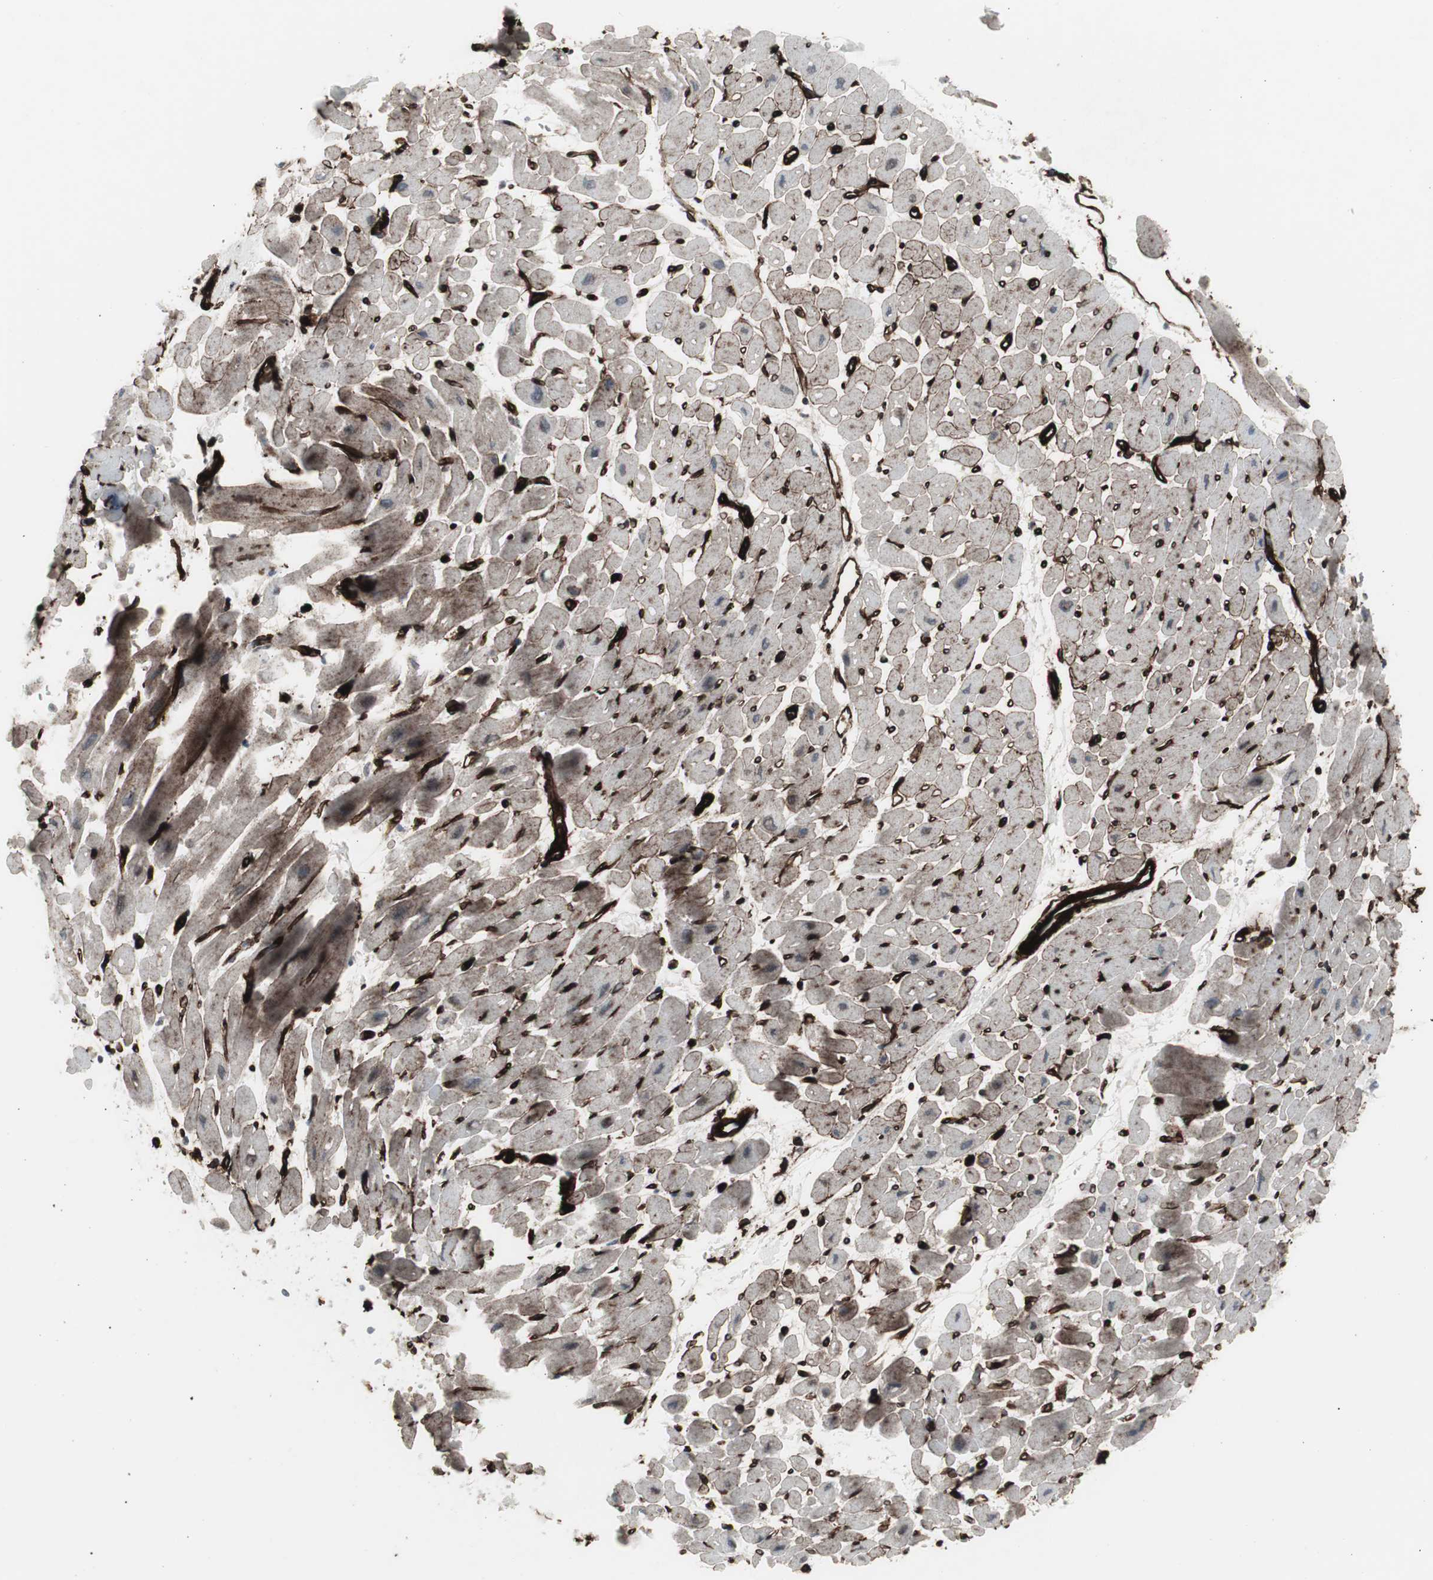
{"staining": {"intensity": "weak", "quantity": "25%-75%", "location": "cytoplasmic/membranous"}, "tissue": "heart muscle", "cell_type": "Cardiomyocytes", "image_type": "normal", "snomed": [{"axis": "morphology", "description": "Normal tissue, NOS"}, {"axis": "topography", "description": "Heart"}], "caption": "Protein staining of benign heart muscle exhibits weak cytoplasmic/membranous positivity in approximately 25%-75% of cardiomyocytes. Nuclei are stained in blue.", "gene": "PDGFA", "patient": {"sex": "male", "age": 45}}